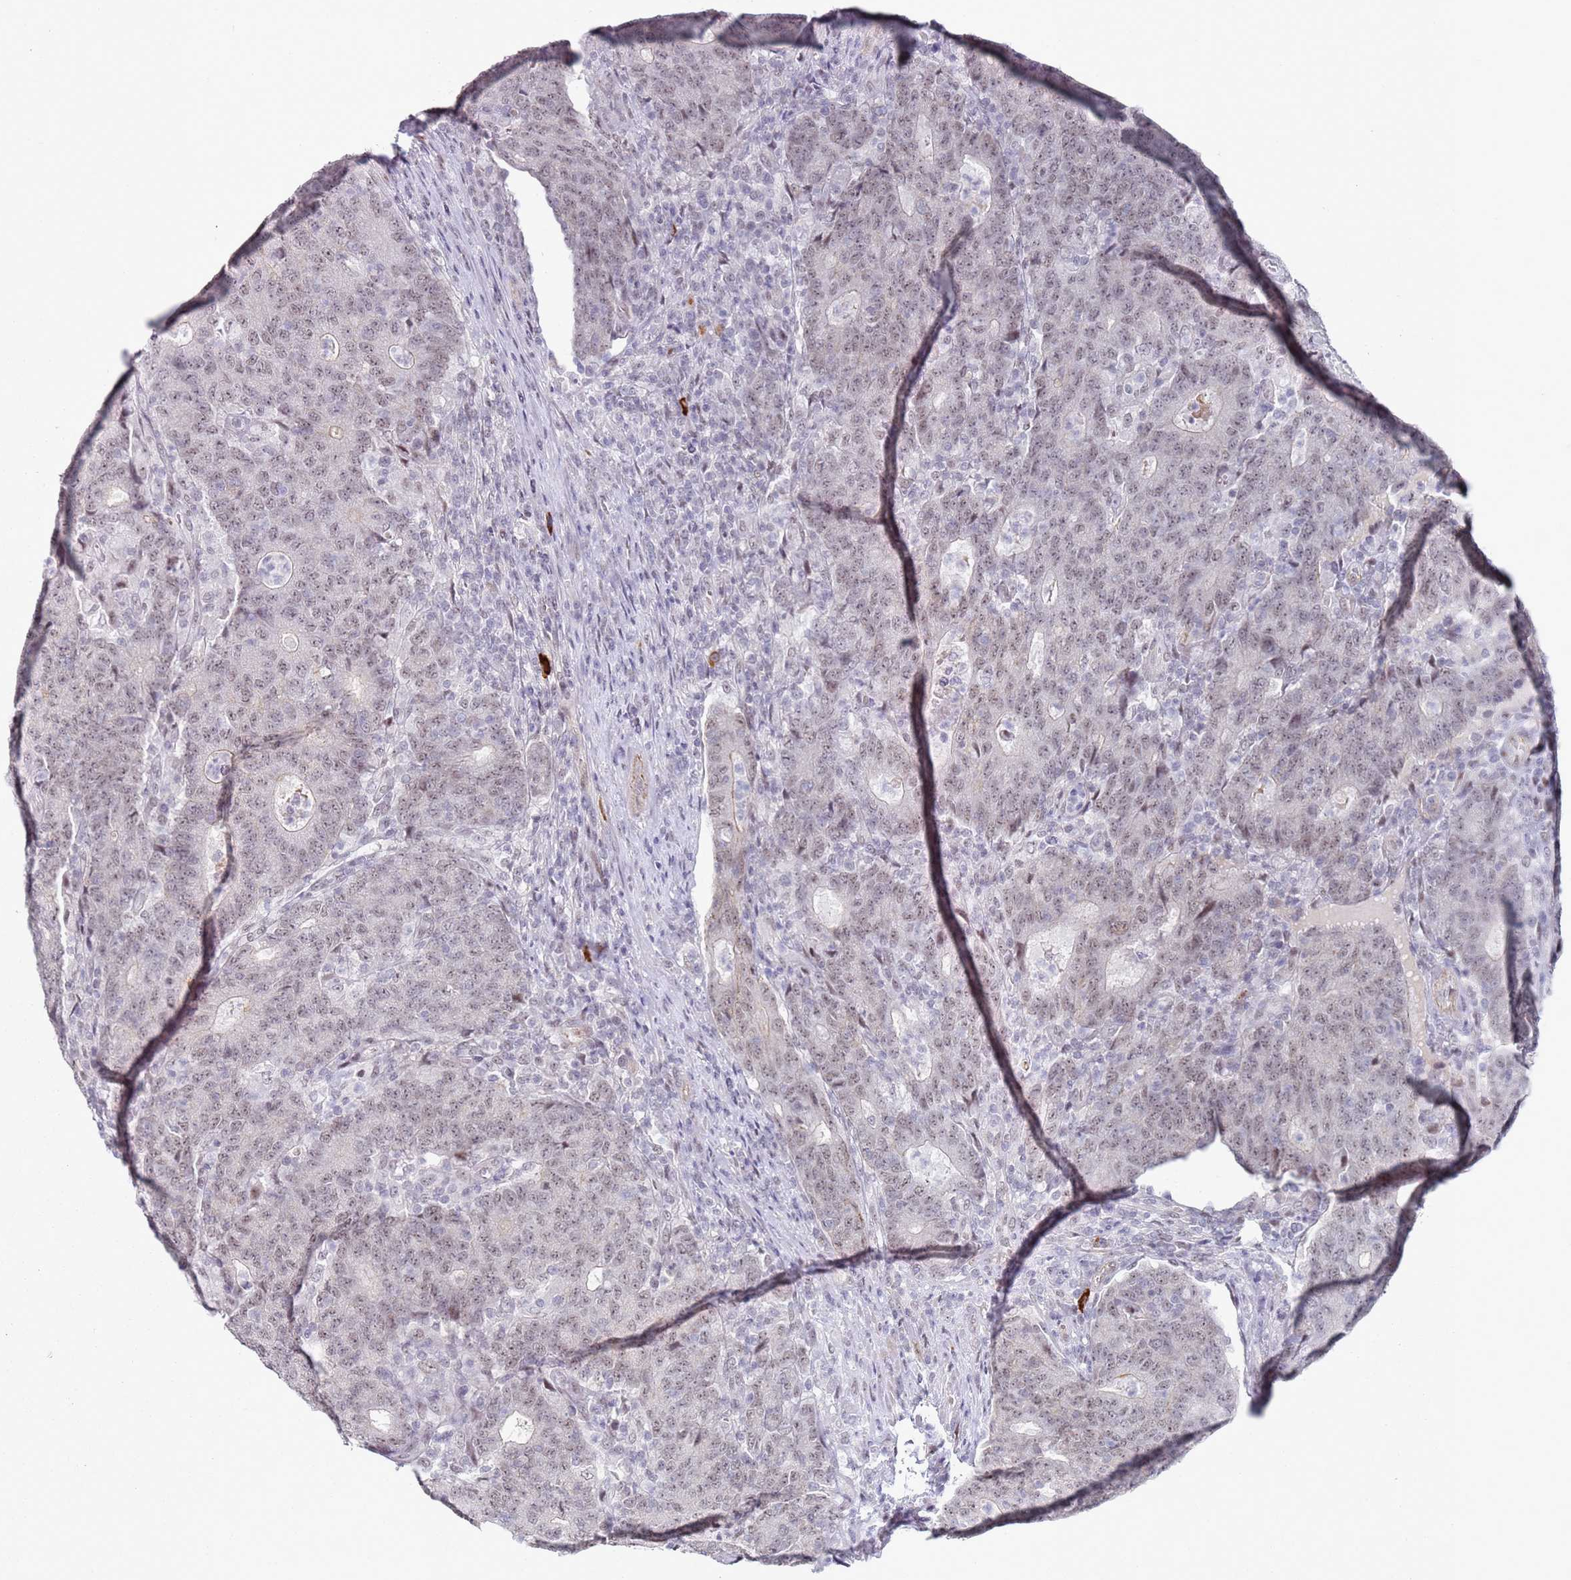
{"staining": {"intensity": "weak", "quantity": ">75%", "location": "nuclear"}, "tissue": "colorectal cancer", "cell_type": "Tumor cells", "image_type": "cancer", "snomed": [{"axis": "morphology", "description": "Adenocarcinoma, NOS"}, {"axis": "topography", "description": "Colon"}], "caption": "Human colorectal adenocarcinoma stained with a brown dye exhibits weak nuclear positive expression in approximately >75% of tumor cells.", "gene": "ATF6B", "patient": {"sex": "female", "age": 75}}